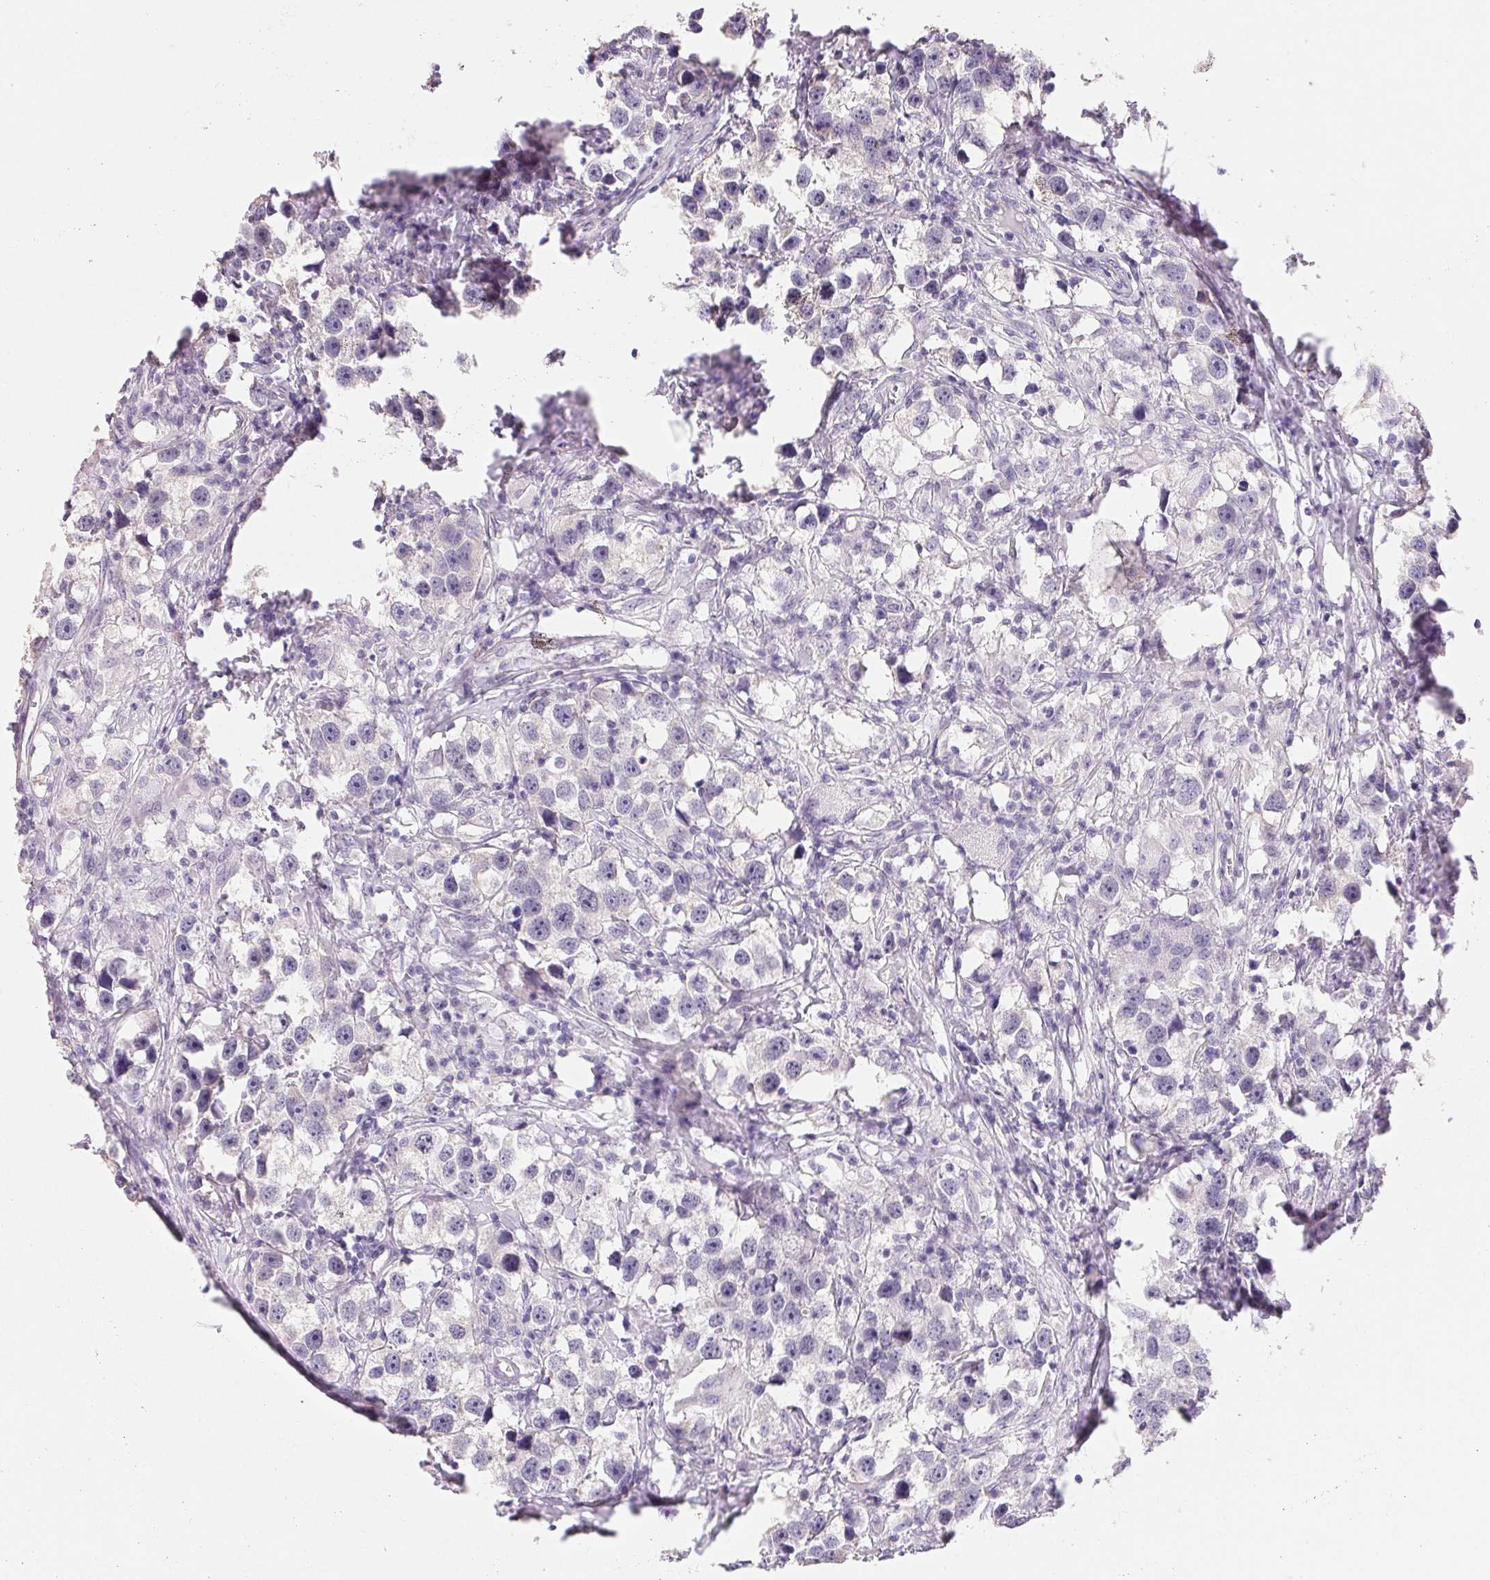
{"staining": {"intensity": "negative", "quantity": "none", "location": "none"}, "tissue": "testis cancer", "cell_type": "Tumor cells", "image_type": "cancer", "snomed": [{"axis": "morphology", "description": "Seminoma, NOS"}, {"axis": "topography", "description": "Testis"}], "caption": "DAB (3,3'-diaminobenzidine) immunohistochemical staining of human seminoma (testis) displays no significant expression in tumor cells.", "gene": "MAP7D2", "patient": {"sex": "male", "age": 49}}